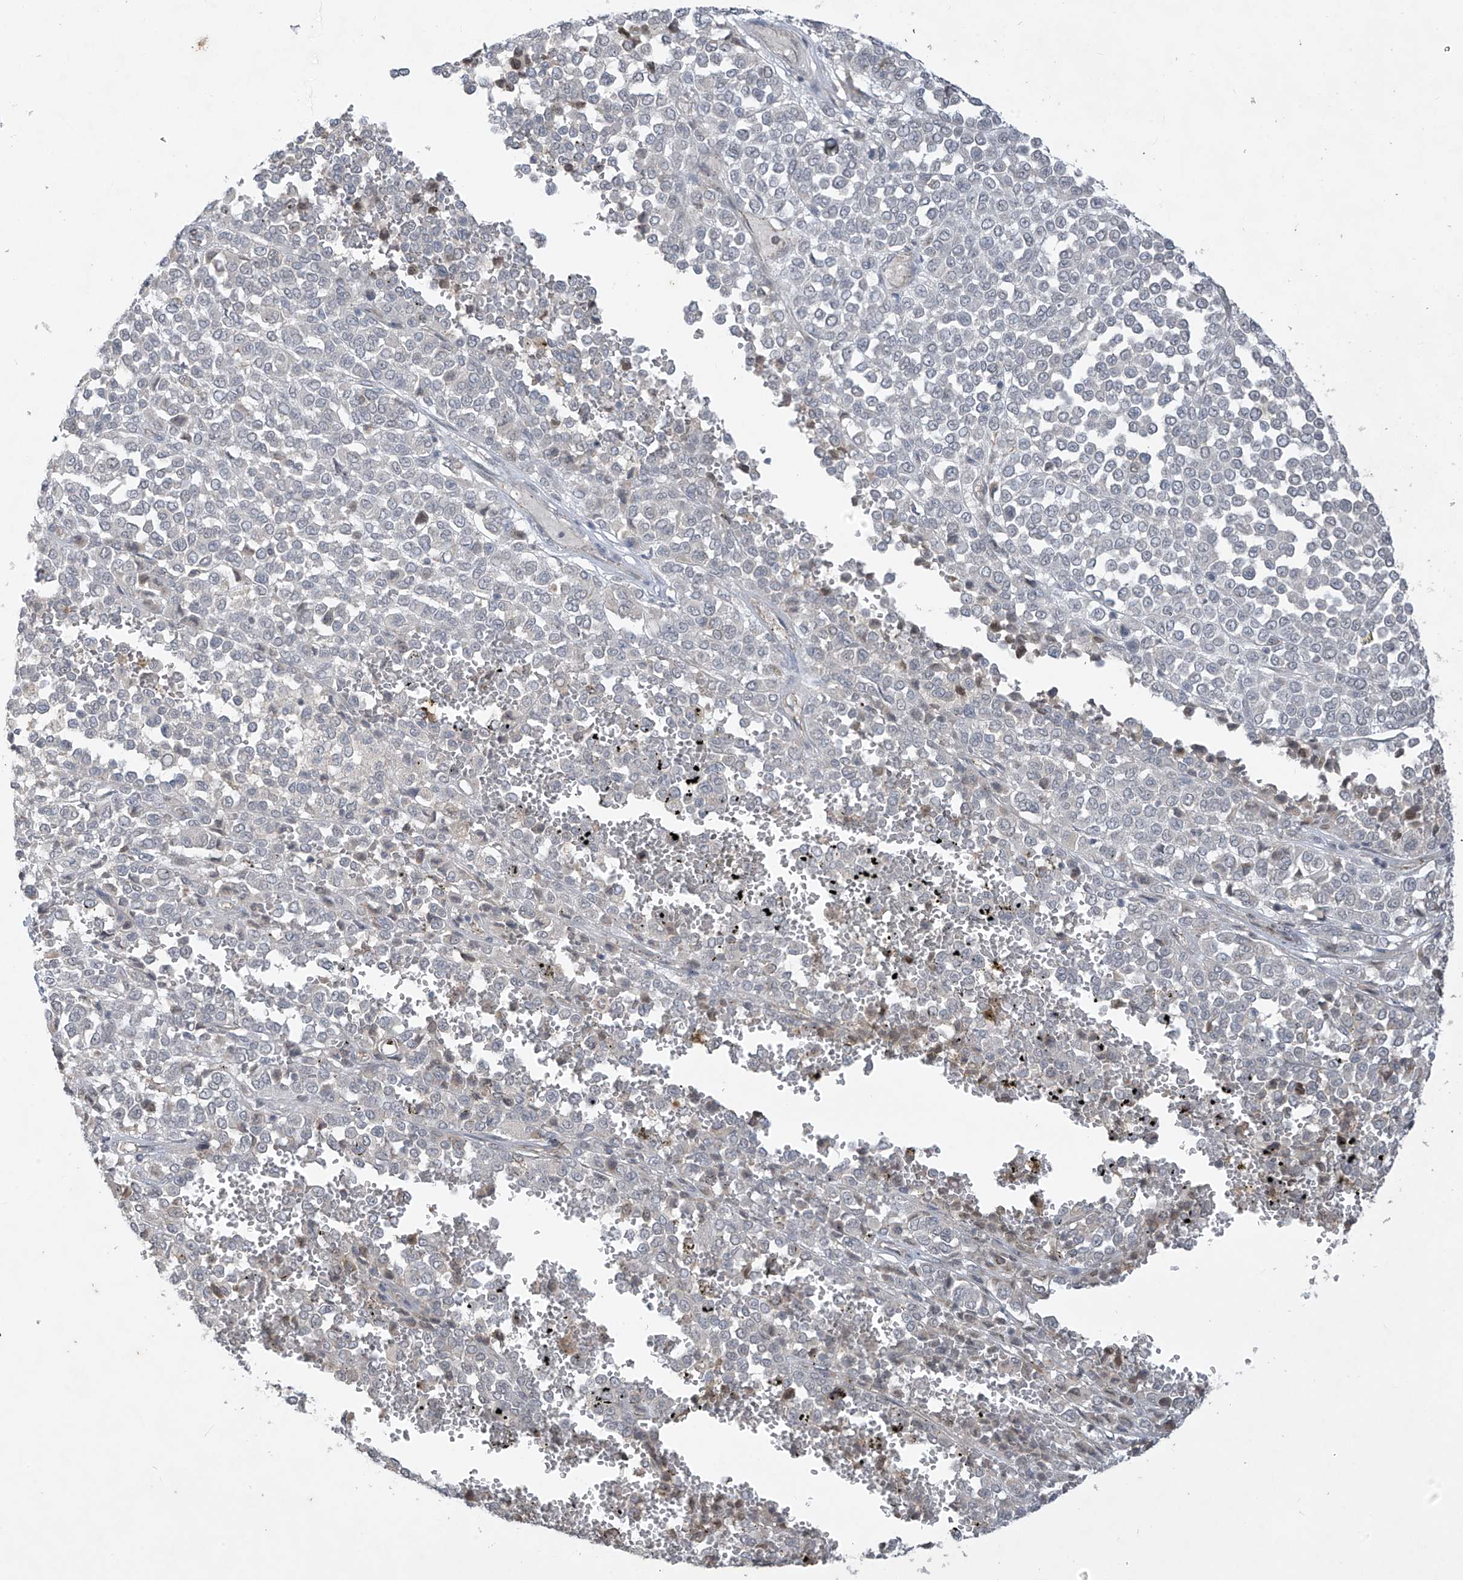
{"staining": {"intensity": "negative", "quantity": "none", "location": "none"}, "tissue": "melanoma", "cell_type": "Tumor cells", "image_type": "cancer", "snomed": [{"axis": "morphology", "description": "Malignant melanoma, Metastatic site"}, {"axis": "topography", "description": "Pancreas"}], "caption": "High magnification brightfield microscopy of malignant melanoma (metastatic site) stained with DAB (3,3'-diaminobenzidine) (brown) and counterstained with hematoxylin (blue): tumor cells show no significant positivity.", "gene": "DGKQ", "patient": {"sex": "female", "age": 30}}